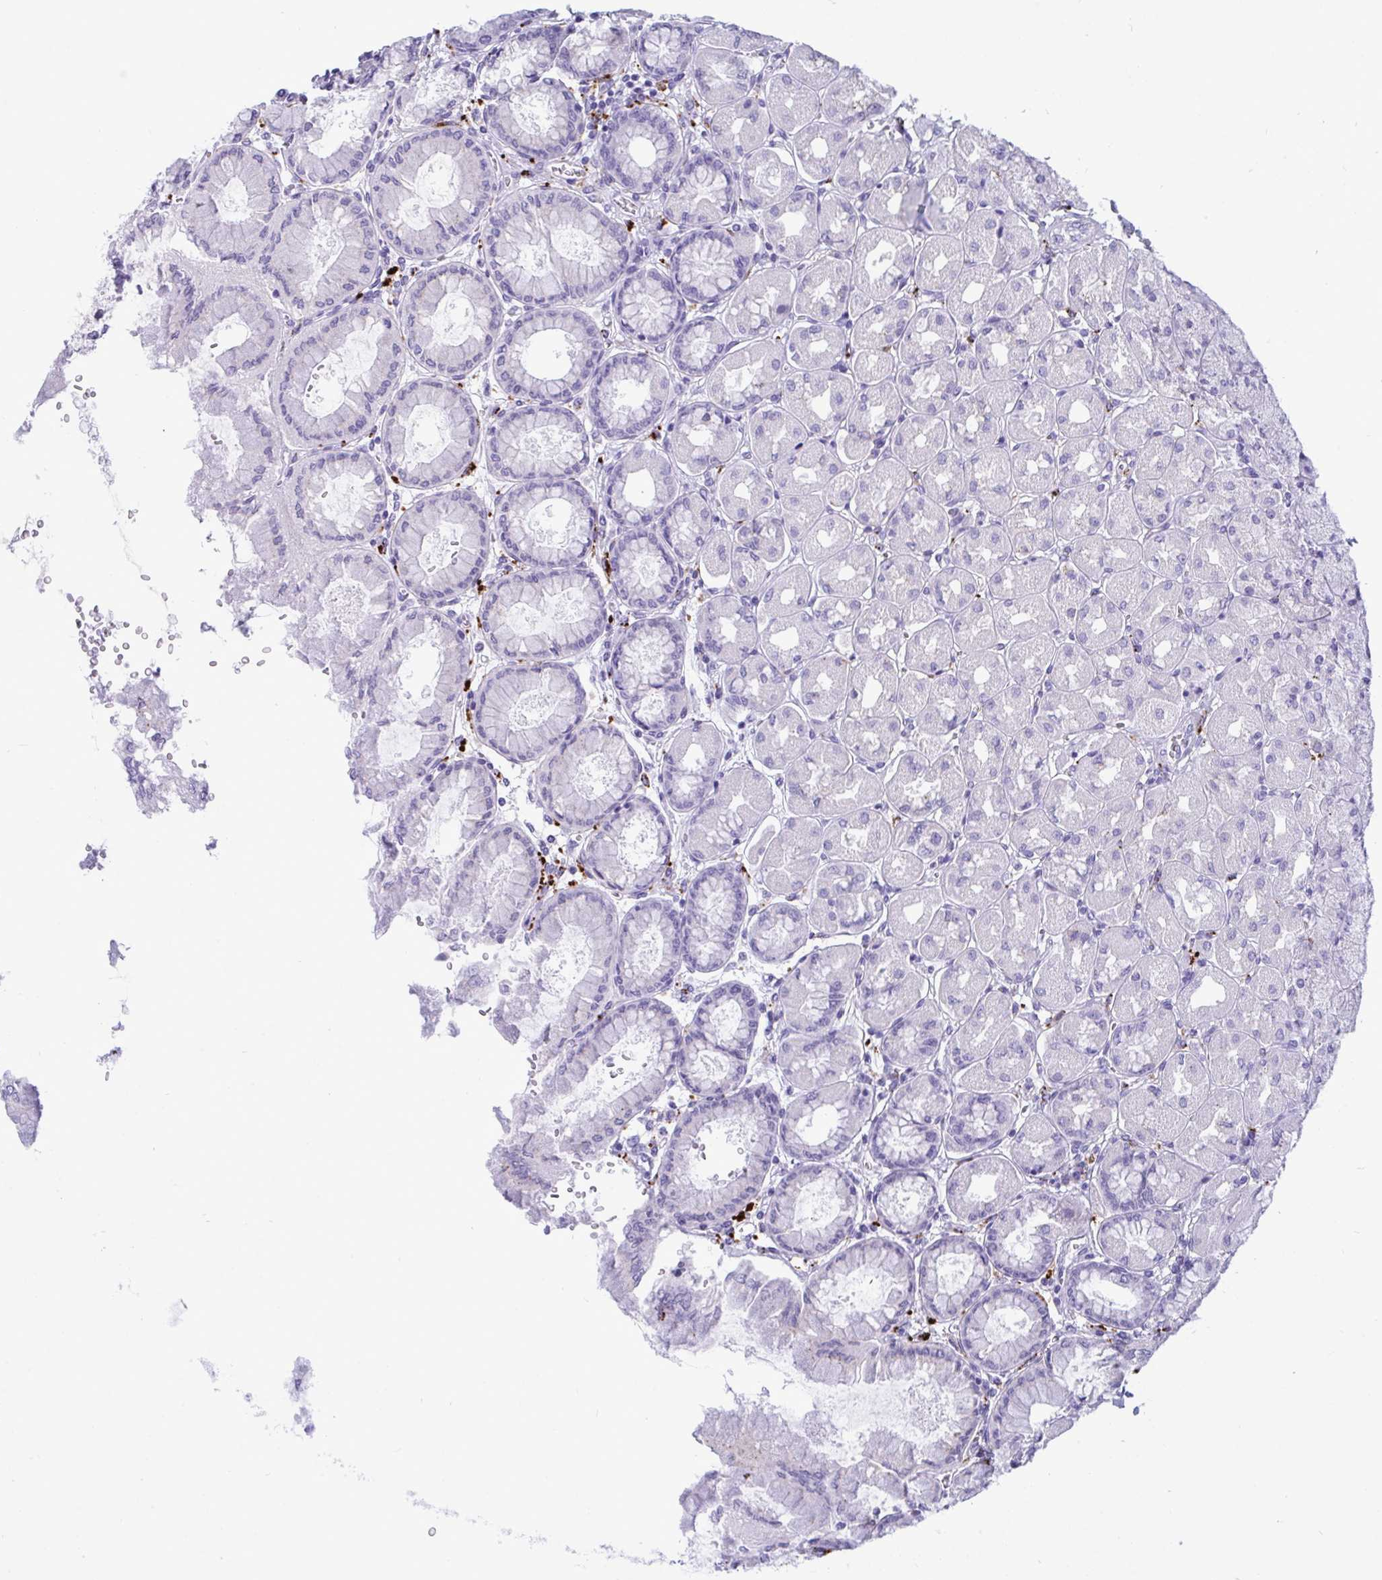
{"staining": {"intensity": "negative", "quantity": "none", "location": "none"}, "tissue": "stomach", "cell_type": "Glandular cells", "image_type": "normal", "snomed": [{"axis": "morphology", "description": "Normal tissue, NOS"}, {"axis": "topography", "description": "Stomach, upper"}], "caption": "A histopathology image of human stomach is negative for staining in glandular cells. (DAB (3,3'-diaminobenzidine) immunohistochemistry with hematoxylin counter stain).", "gene": "CPVL", "patient": {"sex": "female", "age": 56}}